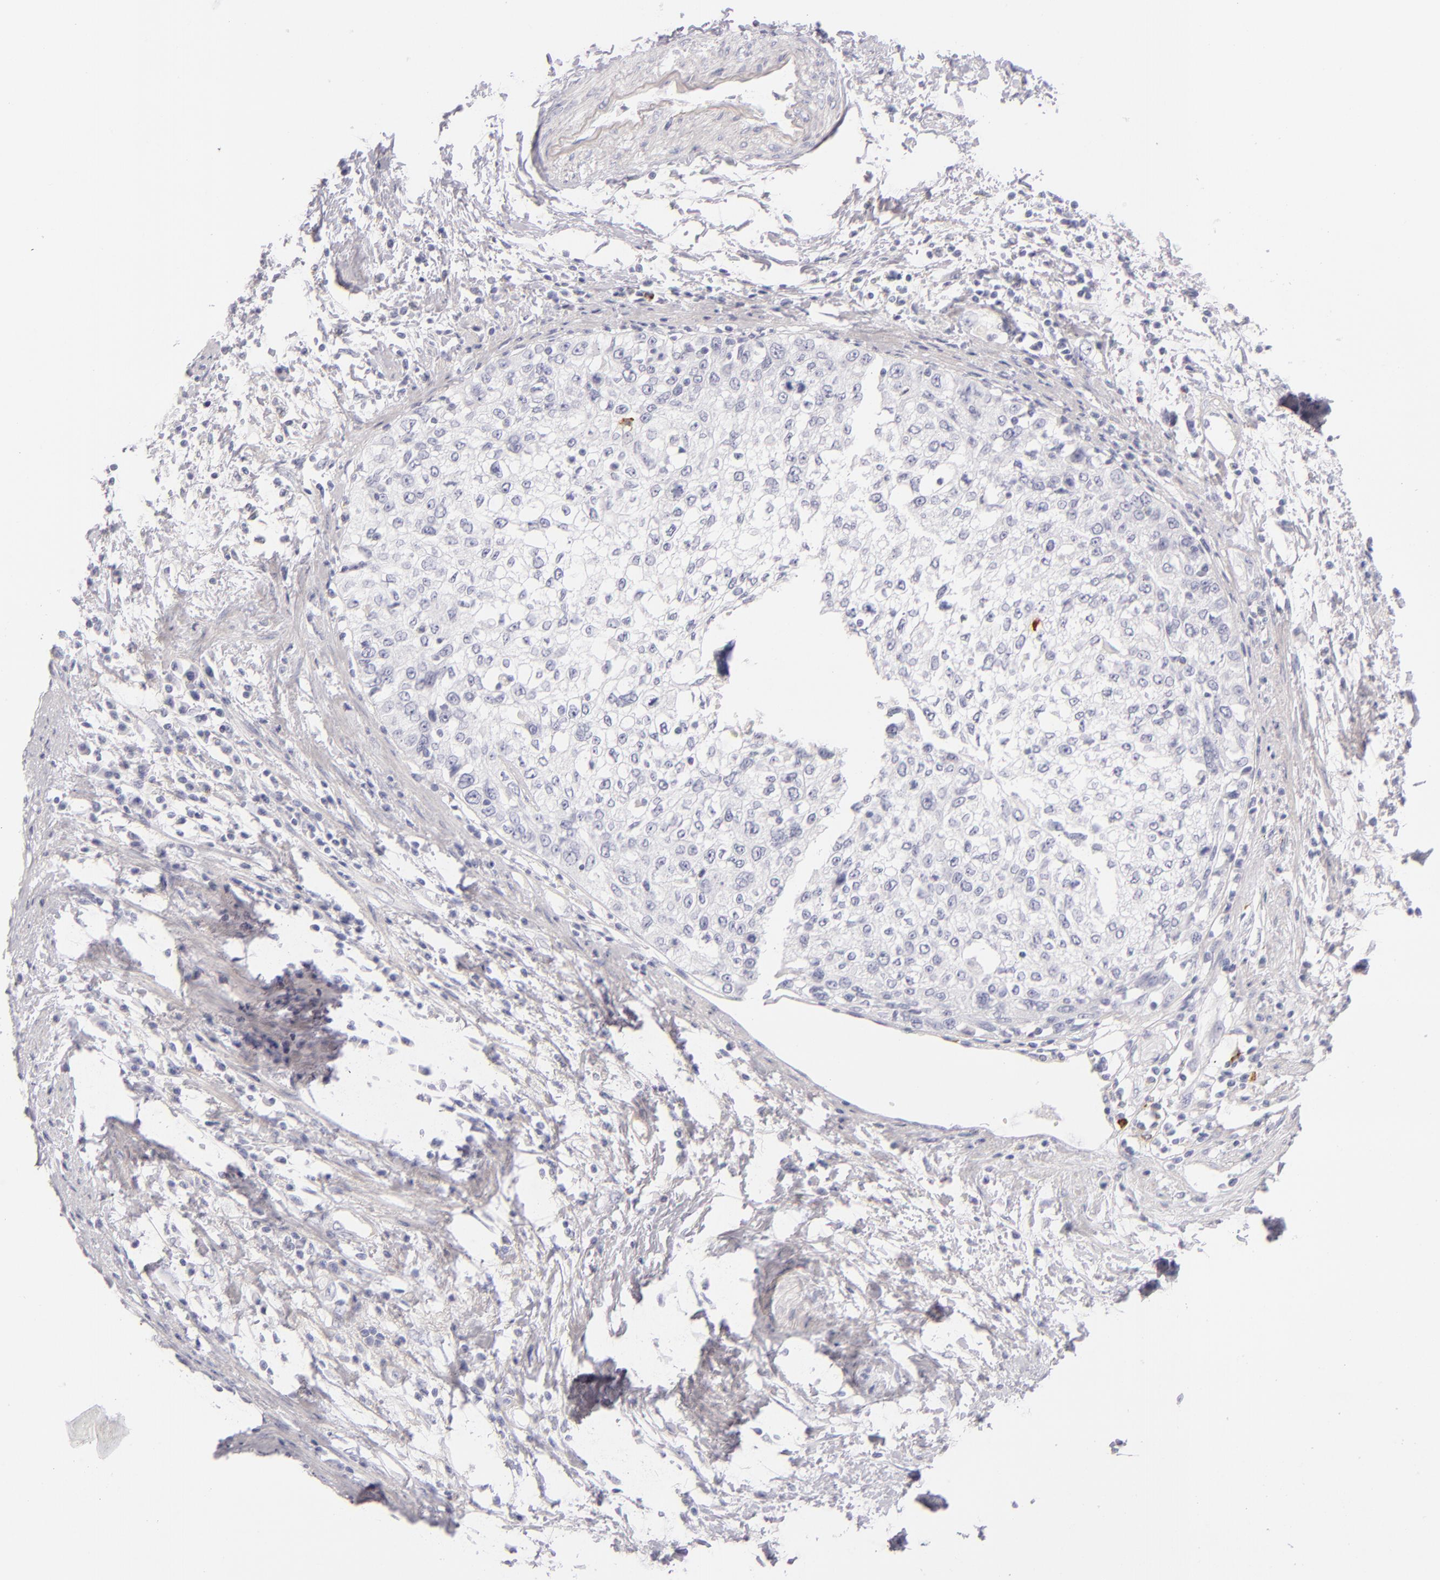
{"staining": {"intensity": "negative", "quantity": "none", "location": "none"}, "tissue": "cervical cancer", "cell_type": "Tumor cells", "image_type": "cancer", "snomed": [{"axis": "morphology", "description": "Squamous cell carcinoma, NOS"}, {"axis": "topography", "description": "Cervix"}], "caption": "This is a histopathology image of IHC staining of cervical cancer, which shows no staining in tumor cells.", "gene": "CD207", "patient": {"sex": "female", "age": 57}}